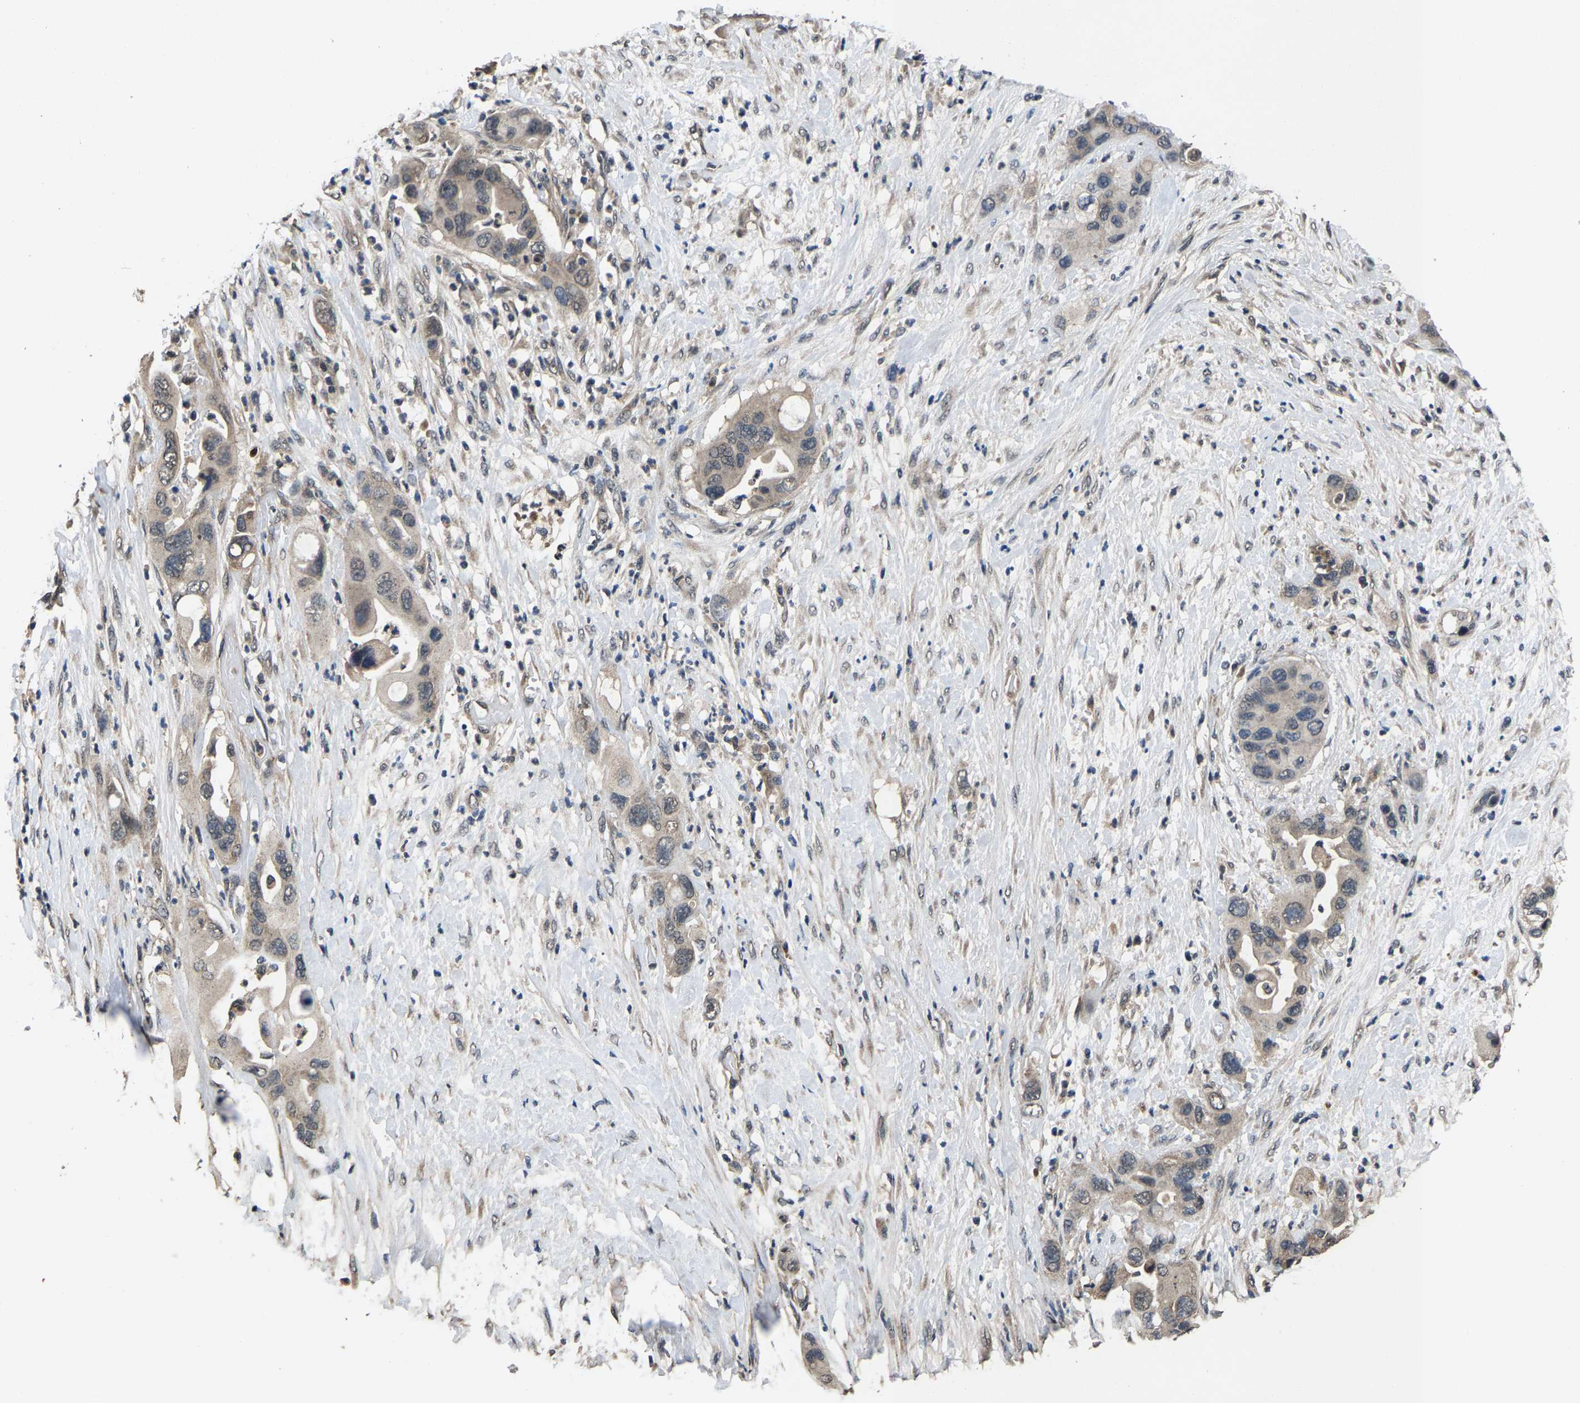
{"staining": {"intensity": "weak", "quantity": "<25%", "location": "cytoplasmic/membranous"}, "tissue": "pancreatic cancer", "cell_type": "Tumor cells", "image_type": "cancer", "snomed": [{"axis": "morphology", "description": "Adenocarcinoma, NOS"}, {"axis": "topography", "description": "Pancreas"}], "caption": "DAB (3,3'-diaminobenzidine) immunohistochemical staining of human pancreatic cancer demonstrates no significant positivity in tumor cells.", "gene": "HUWE1", "patient": {"sex": "female", "age": 71}}